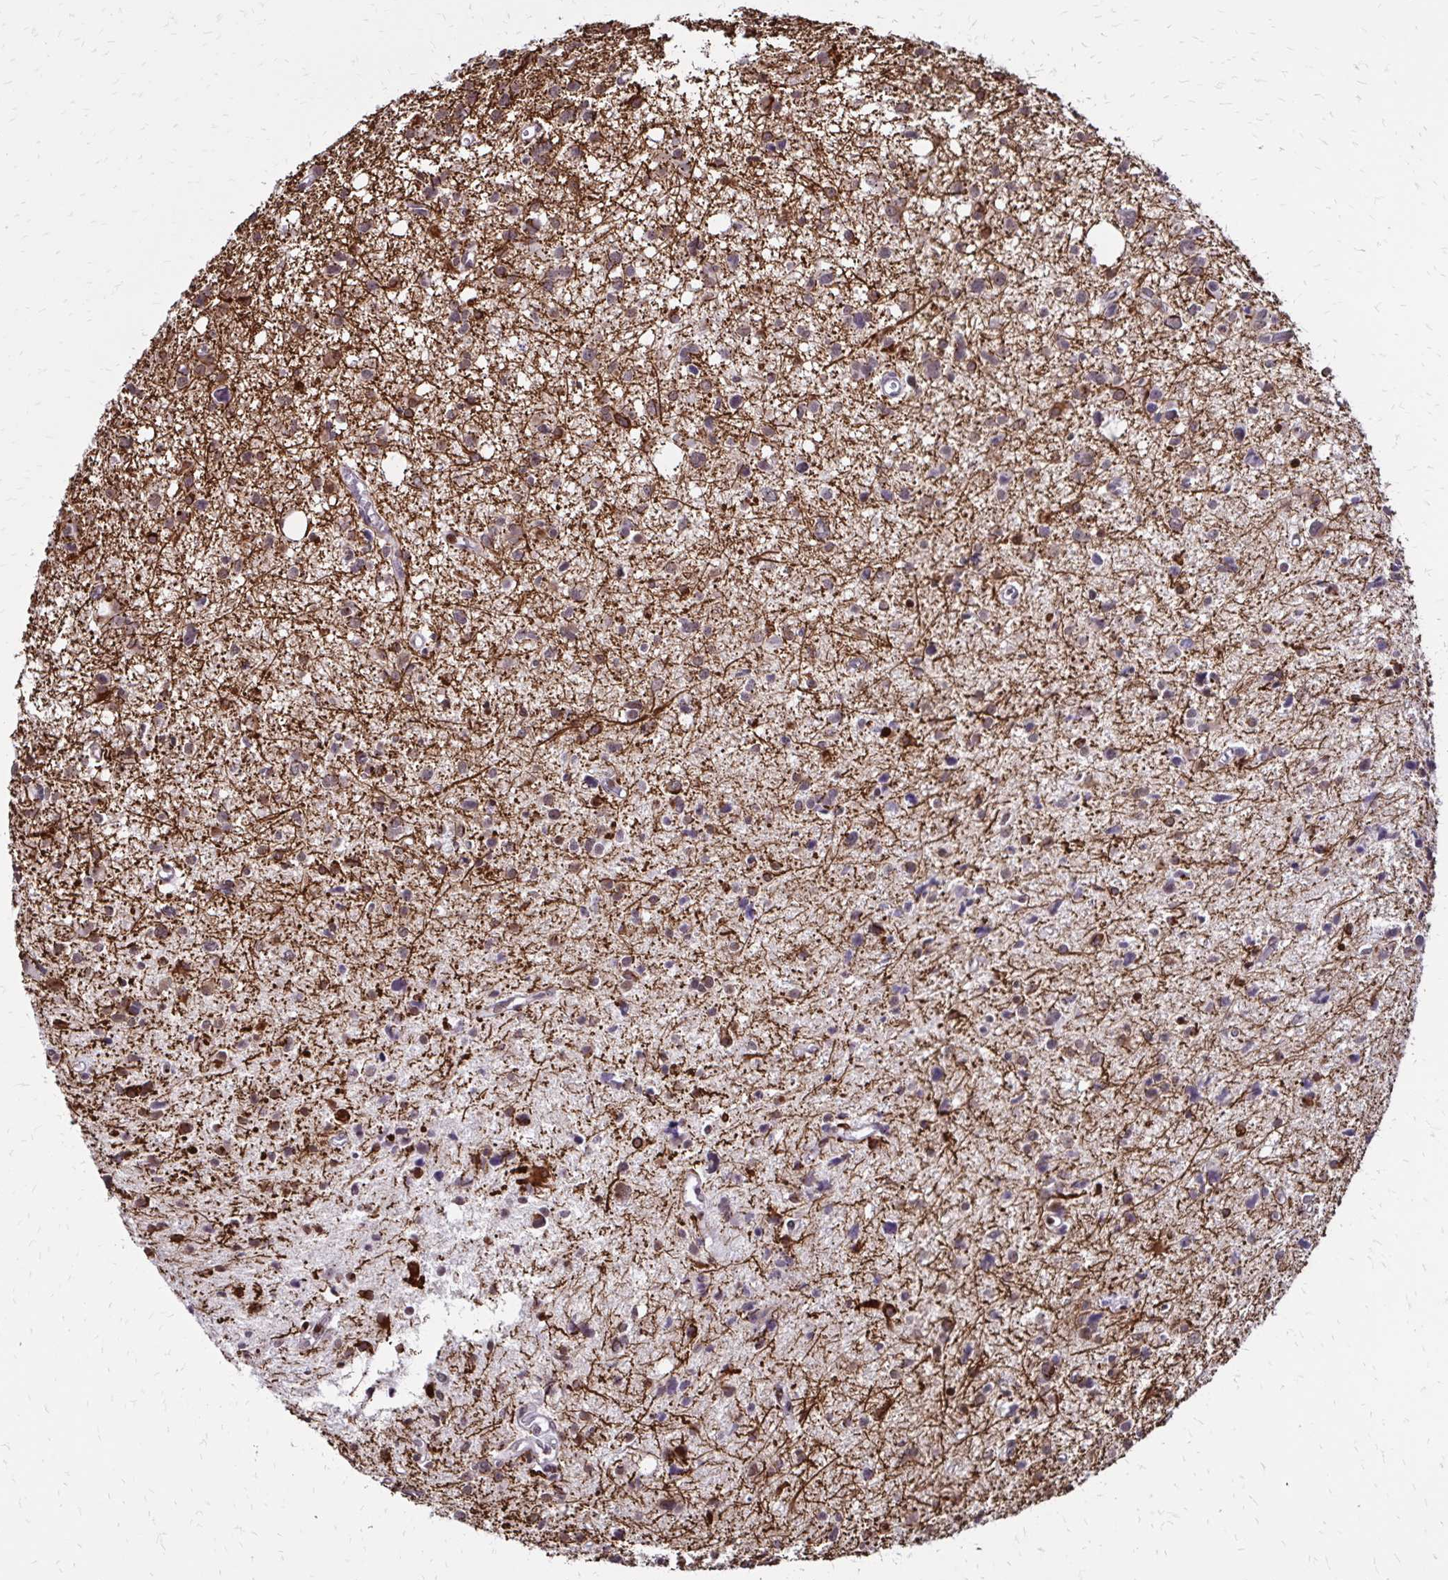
{"staining": {"intensity": "weak", "quantity": "25%-75%", "location": "cytoplasmic/membranous"}, "tissue": "glioma", "cell_type": "Tumor cells", "image_type": "cancer", "snomed": [{"axis": "morphology", "description": "Glioma, malignant, High grade"}, {"axis": "topography", "description": "Brain"}], "caption": "Human glioma stained with a brown dye demonstrates weak cytoplasmic/membranous positive positivity in about 25%-75% of tumor cells.", "gene": "TOB1", "patient": {"sex": "male", "age": 23}}